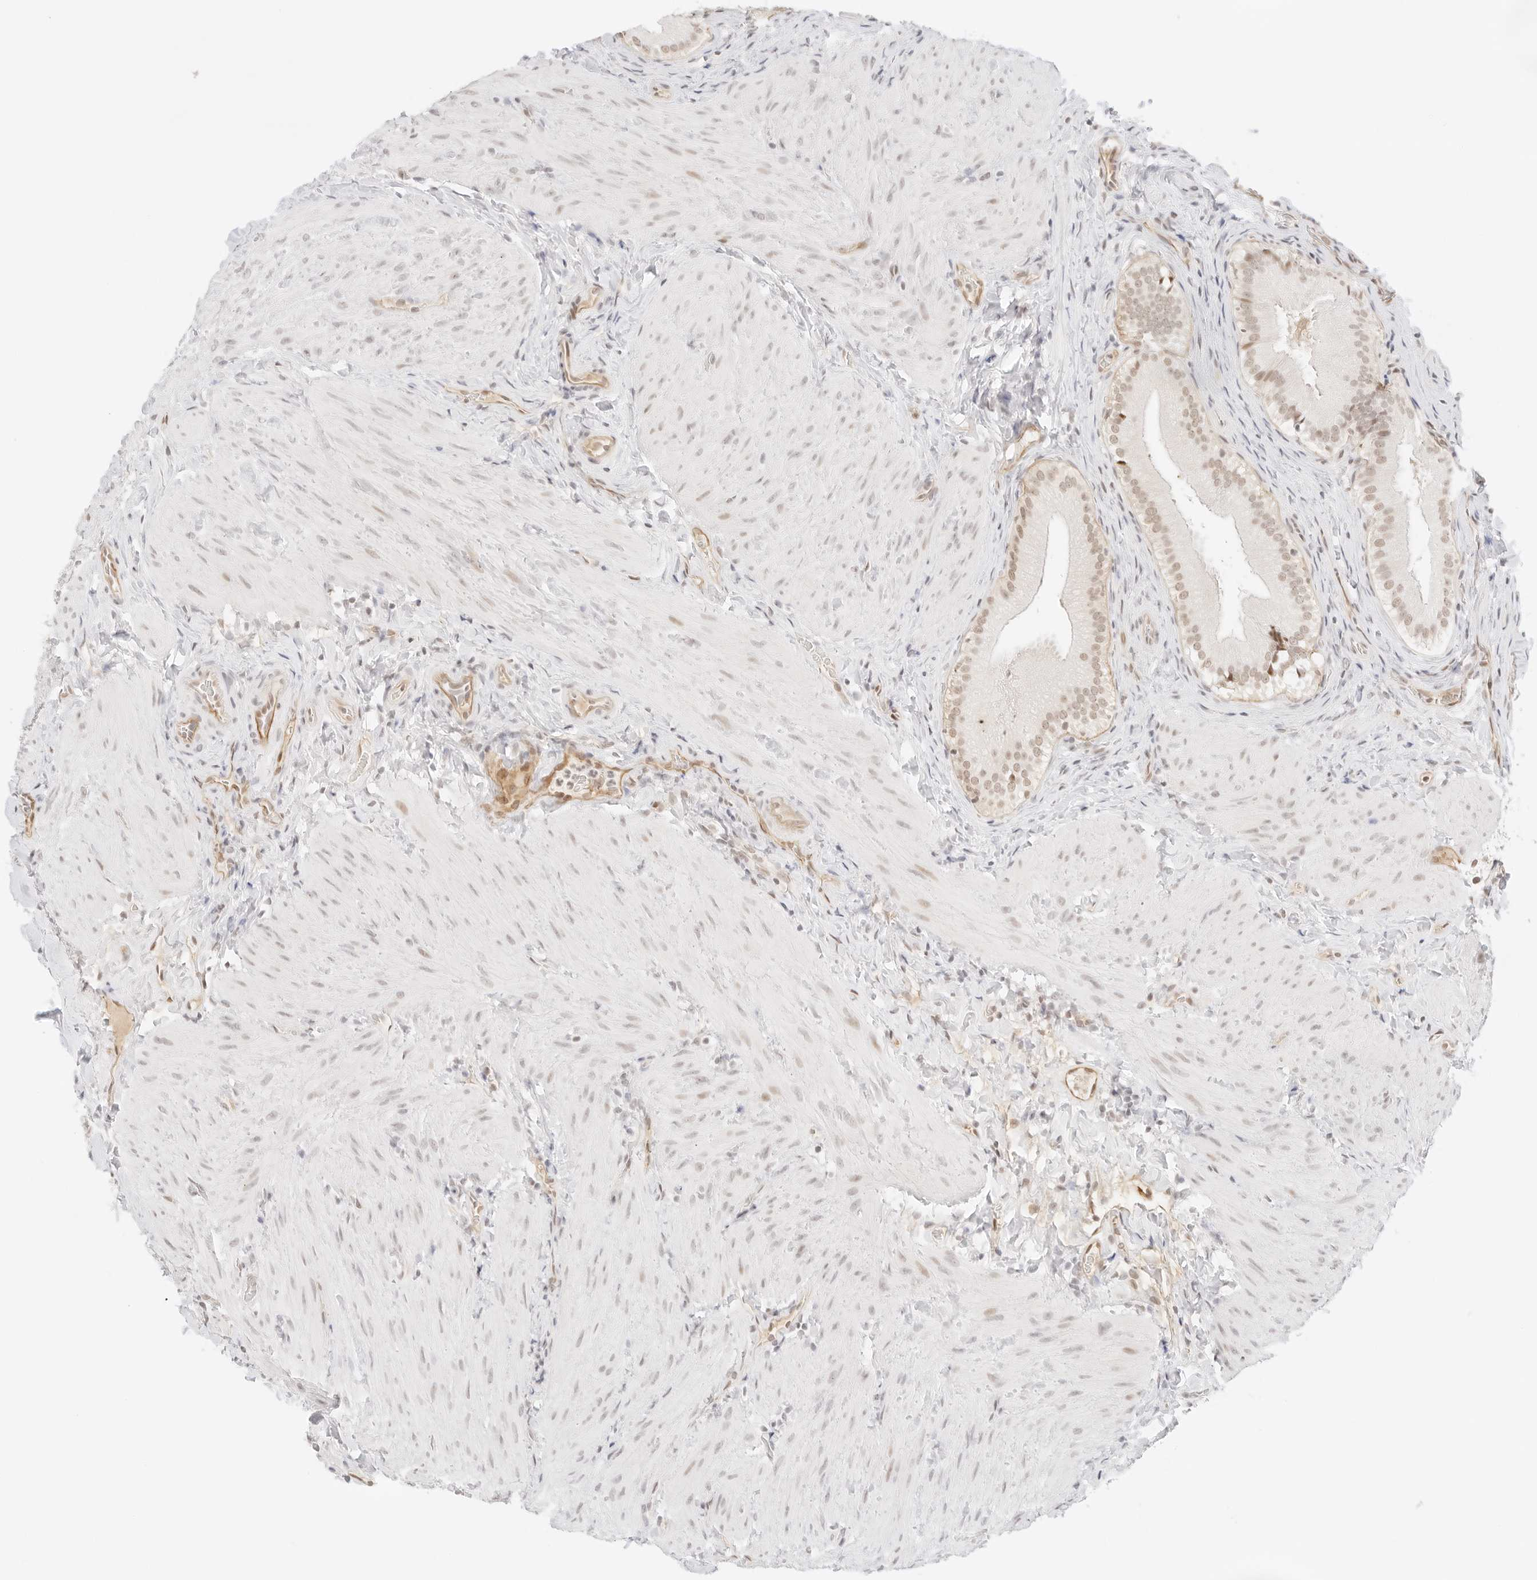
{"staining": {"intensity": "moderate", "quantity": ">75%", "location": "cytoplasmic/membranous,nuclear"}, "tissue": "gallbladder", "cell_type": "Glandular cells", "image_type": "normal", "snomed": [{"axis": "morphology", "description": "Normal tissue, NOS"}, {"axis": "topography", "description": "Gallbladder"}], "caption": "Gallbladder stained for a protein exhibits moderate cytoplasmic/membranous,nuclear positivity in glandular cells. (Brightfield microscopy of DAB IHC at high magnification).", "gene": "ITGA6", "patient": {"sex": "female", "age": 30}}